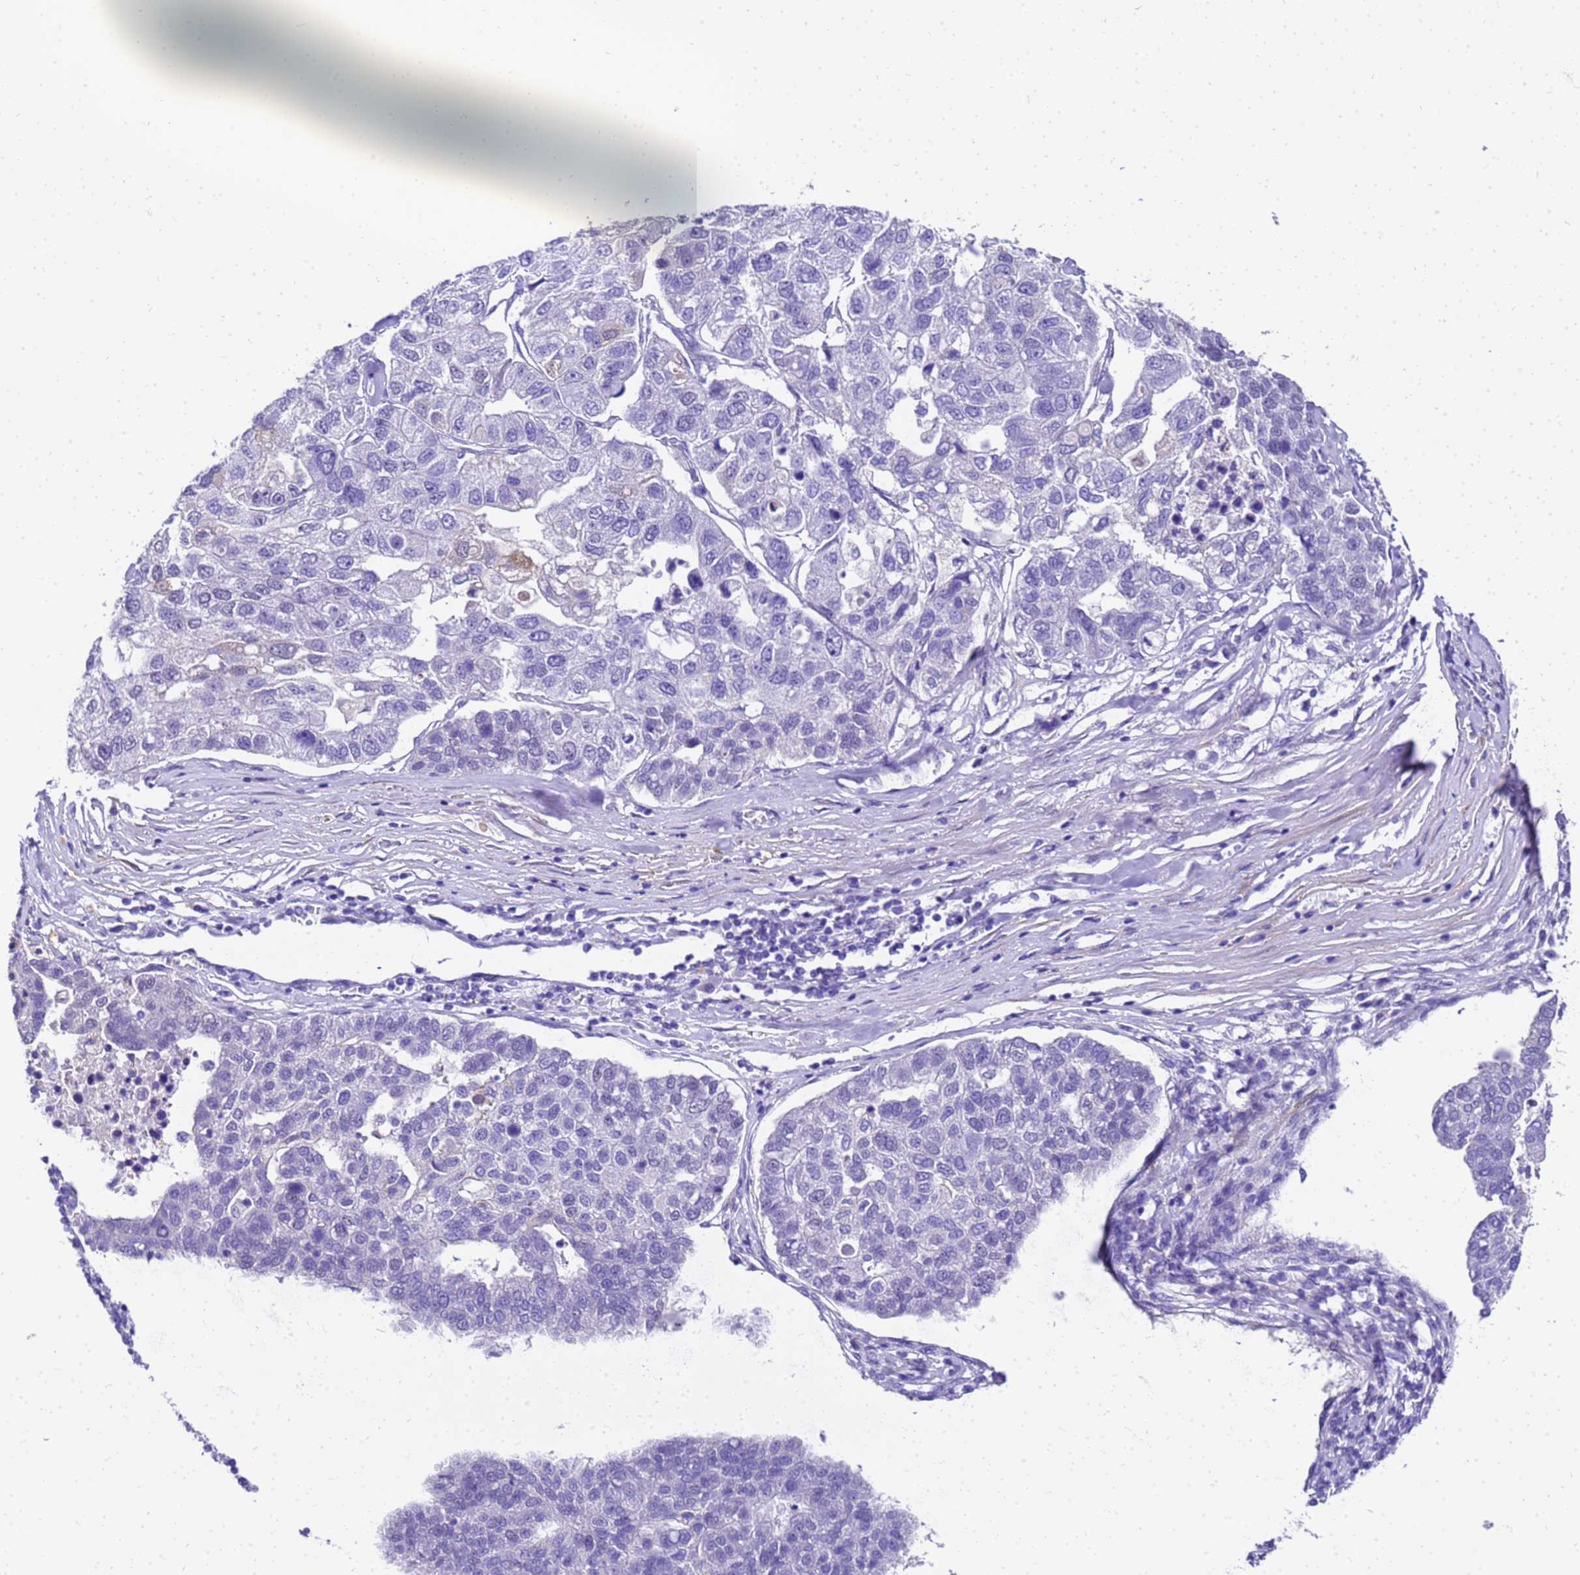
{"staining": {"intensity": "negative", "quantity": "none", "location": "none"}, "tissue": "pancreatic cancer", "cell_type": "Tumor cells", "image_type": "cancer", "snomed": [{"axis": "morphology", "description": "Adenocarcinoma, NOS"}, {"axis": "topography", "description": "Pancreas"}], "caption": "This is an immunohistochemistry (IHC) photomicrograph of adenocarcinoma (pancreatic). There is no positivity in tumor cells.", "gene": "HSPB6", "patient": {"sex": "female", "age": 61}}